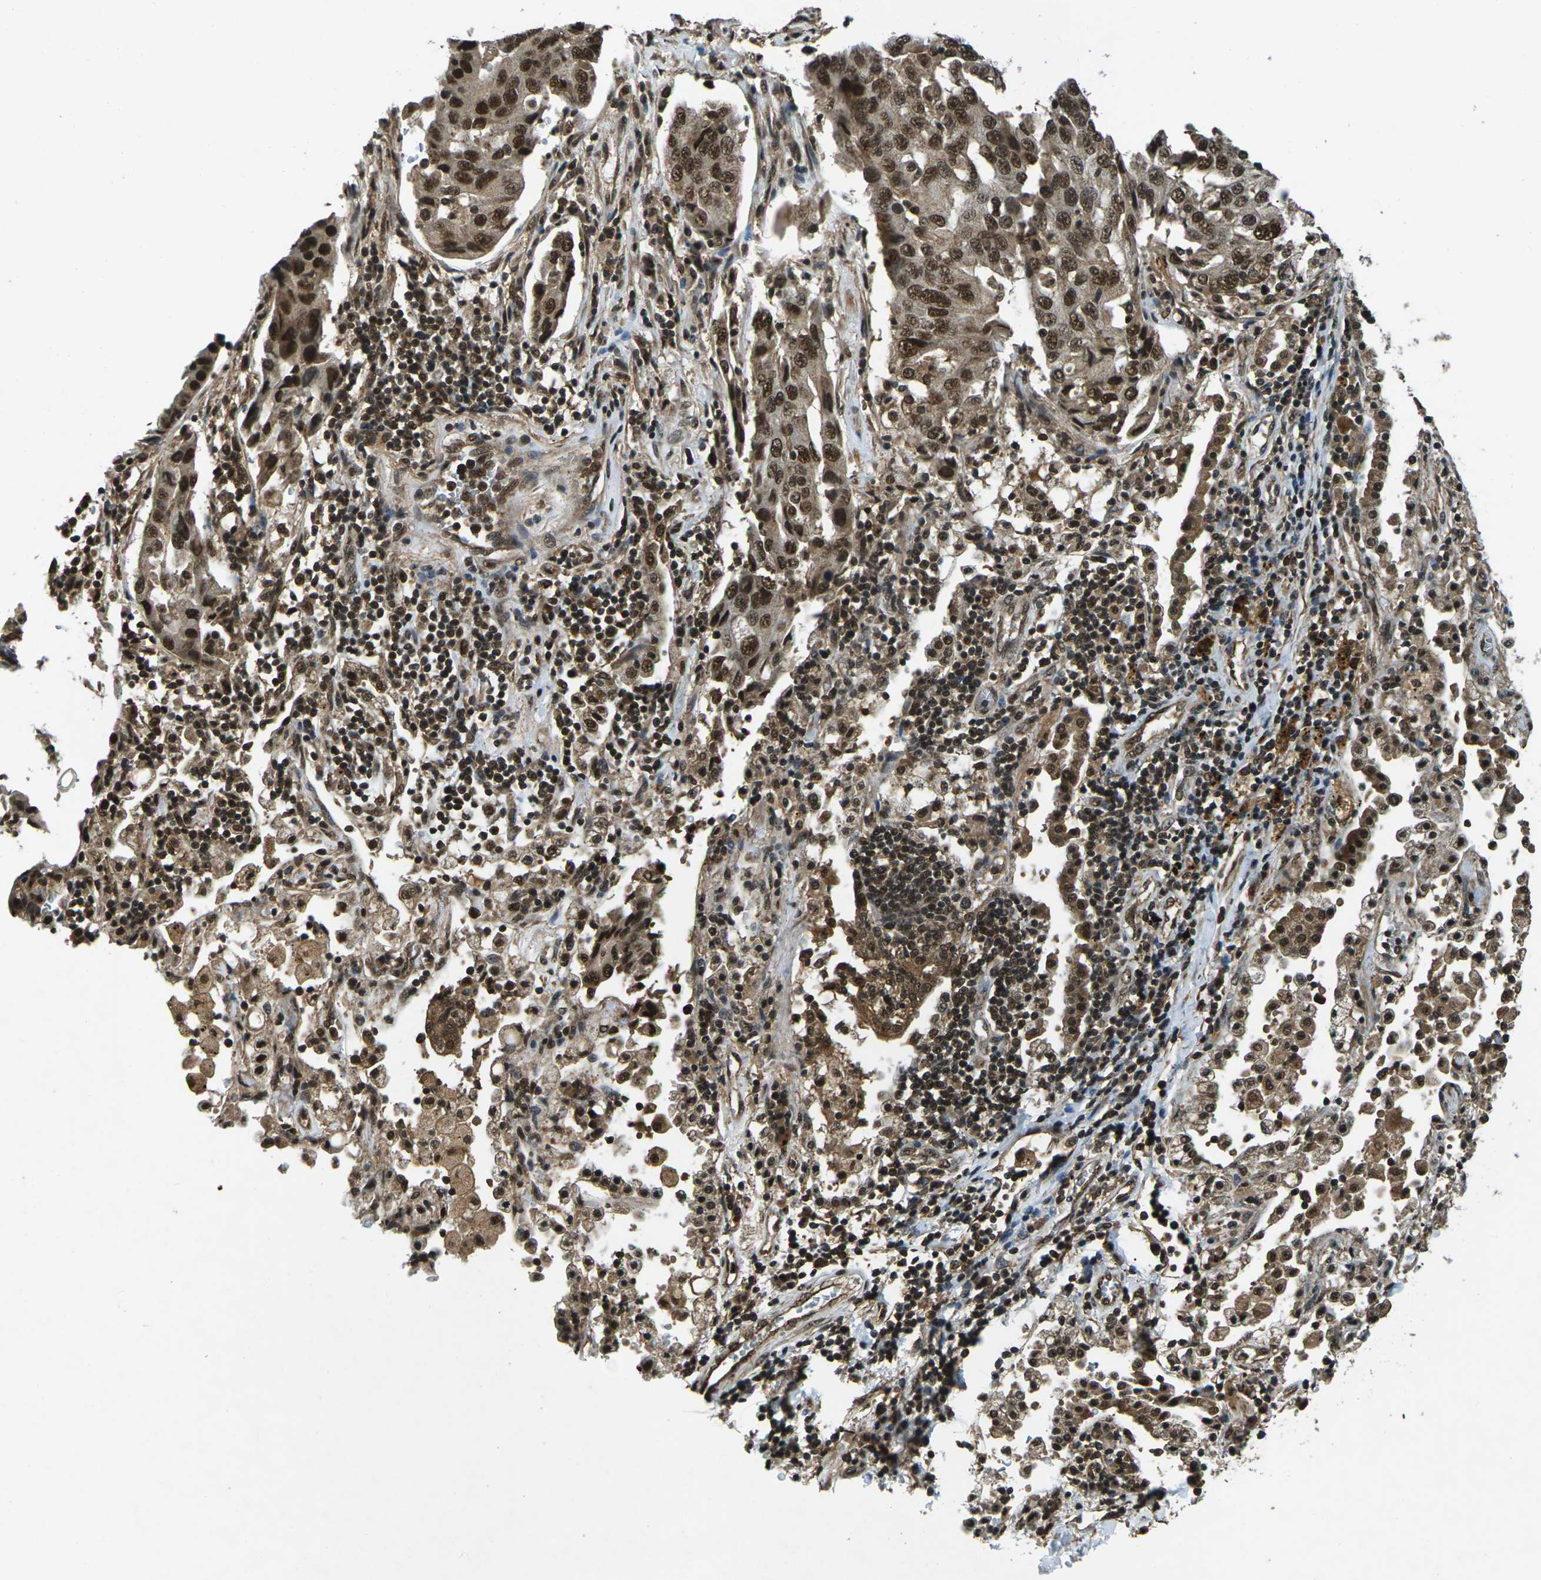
{"staining": {"intensity": "strong", "quantity": ">75%", "location": "cytoplasmic/membranous,nuclear"}, "tissue": "lung cancer", "cell_type": "Tumor cells", "image_type": "cancer", "snomed": [{"axis": "morphology", "description": "Adenocarcinoma, NOS"}, {"axis": "topography", "description": "Lung"}], "caption": "IHC histopathology image of neoplastic tissue: lung cancer (adenocarcinoma) stained using immunohistochemistry (IHC) displays high levels of strong protein expression localized specifically in the cytoplasmic/membranous and nuclear of tumor cells, appearing as a cytoplasmic/membranous and nuclear brown color.", "gene": "NR4A2", "patient": {"sex": "female", "age": 65}}